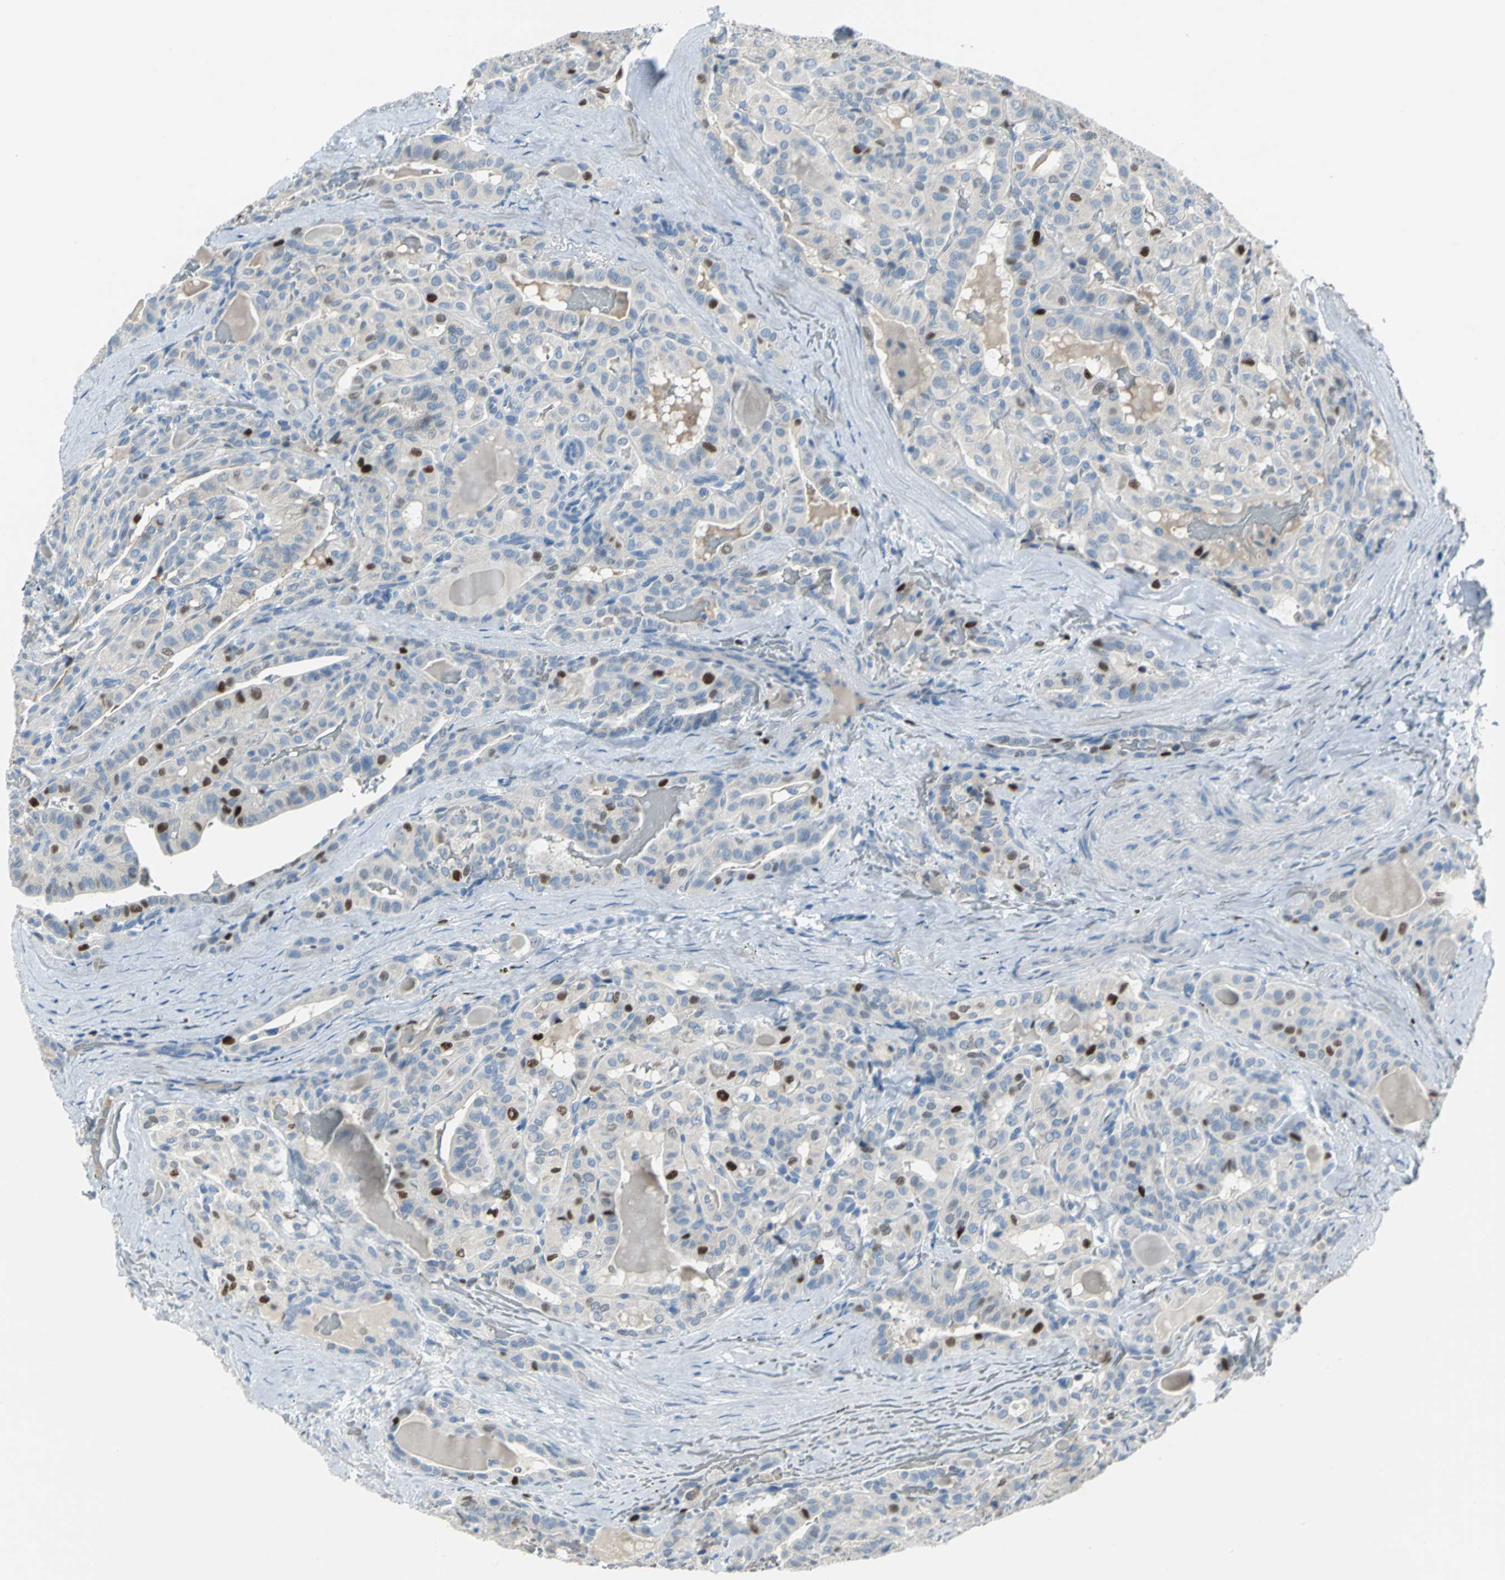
{"staining": {"intensity": "strong", "quantity": "<25%", "location": "cytoplasmic/membranous,nuclear"}, "tissue": "thyroid cancer", "cell_type": "Tumor cells", "image_type": "cancer", "snomed": [{"axis": "morphology", "description": "Papillary adenocarcinoma, NOS"}, {"axis": "topography", "description": "Thyroid gland"}], "caption": "Immunohistochemical staining of human thyroid cancer (papillary adenocarcinoma) exhibits medium levels of strong cytoplasmic/membranous and nuclear positivity in about <25% of tumor cells. Using DAB (brown) and hematoxylin (blue) stains, captured at high magnification using brightfield microscopy.", "gene": "MCM4", "patient": {"sex": "male", "age": 77}}